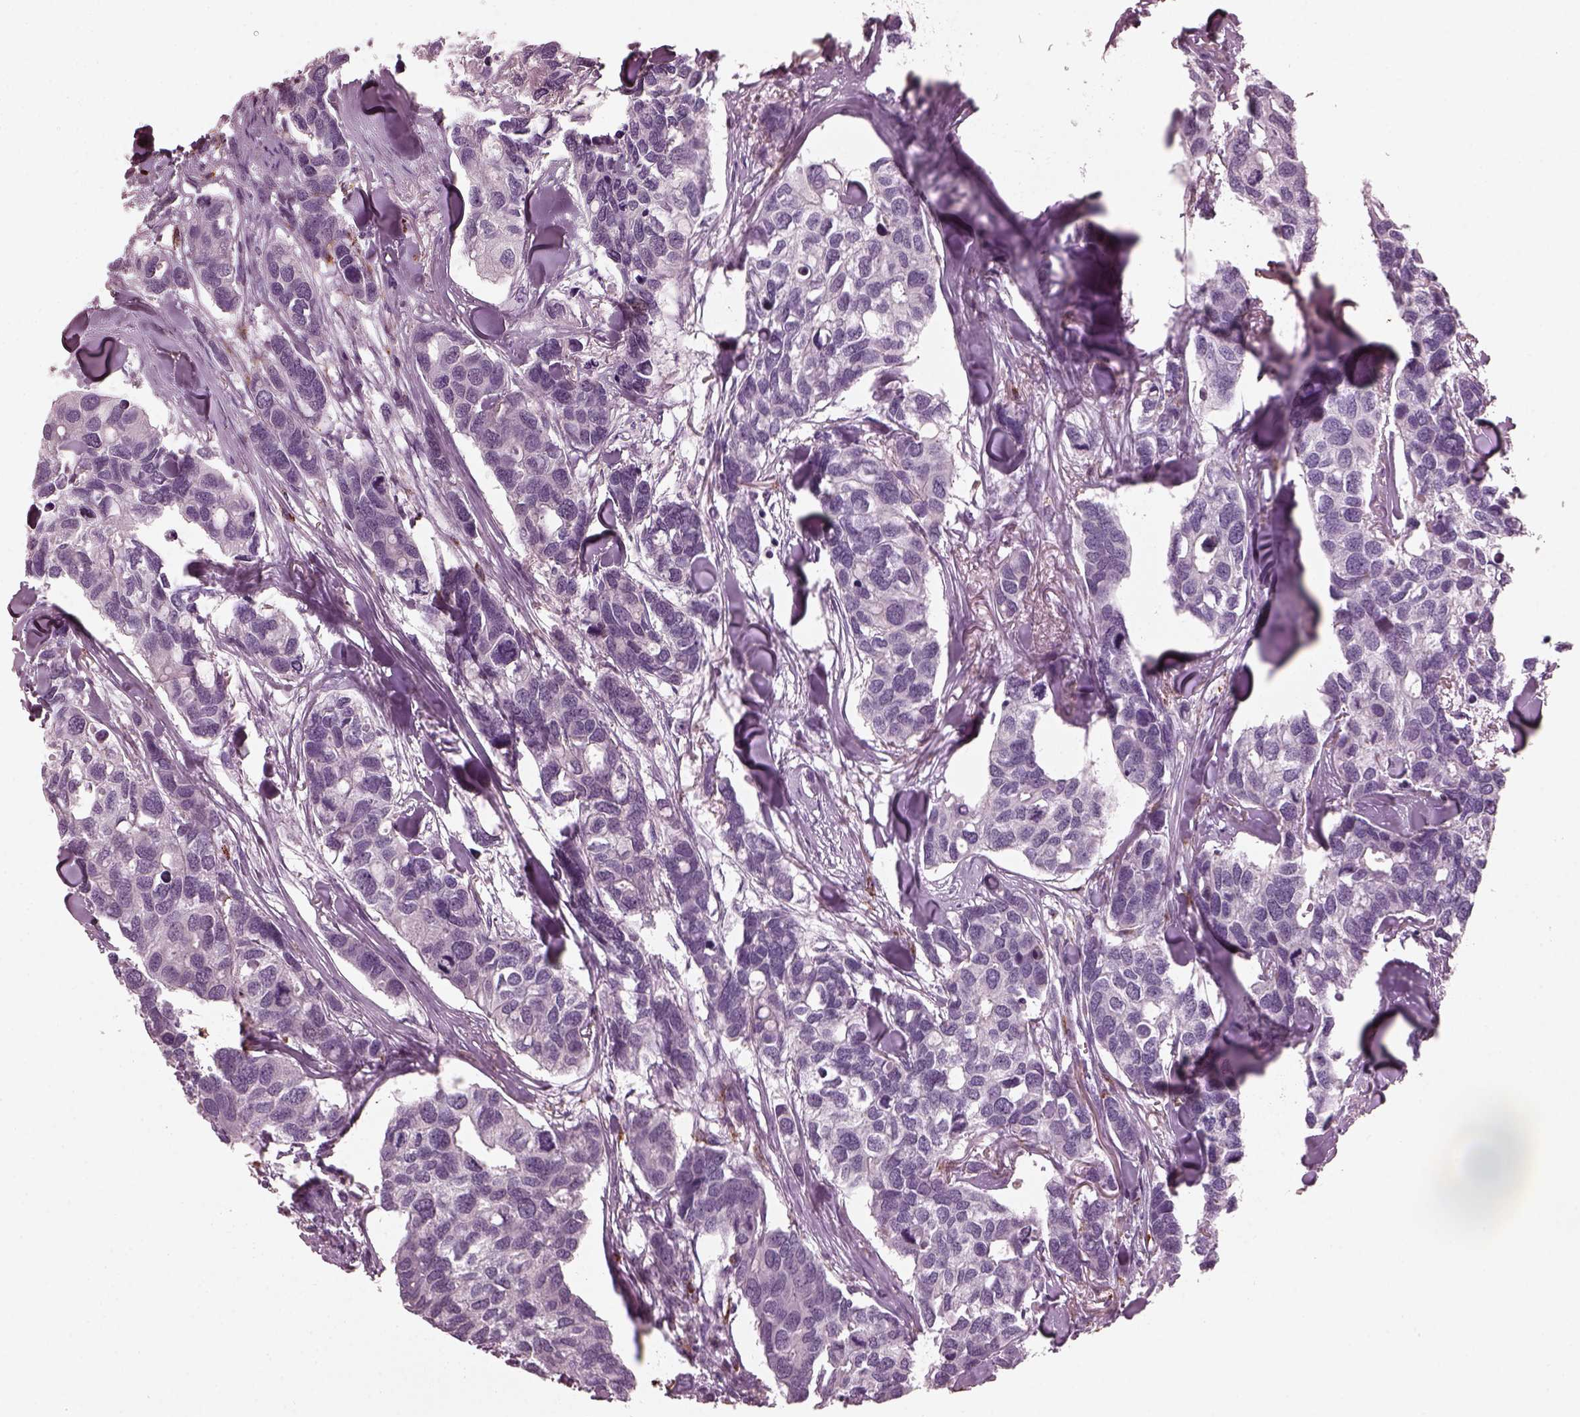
{"staining": {"intensity": "negative", "quantity": "none", "location": "none"}, "tissue": "breast cancer", "cell_type": "Tumor cells", "image_type": "cancer", "snomed": [{"axis": "morphology", "description": "Duct carcinoma"}, {"axis": "topography", "description": "Breast"}], "caption": "The image shows no staining of tumor cells in breast cancer (invasive ductal carcinoma).", "gene": "SLAMF8", "patient": {"sex": "female", "age": 83}}